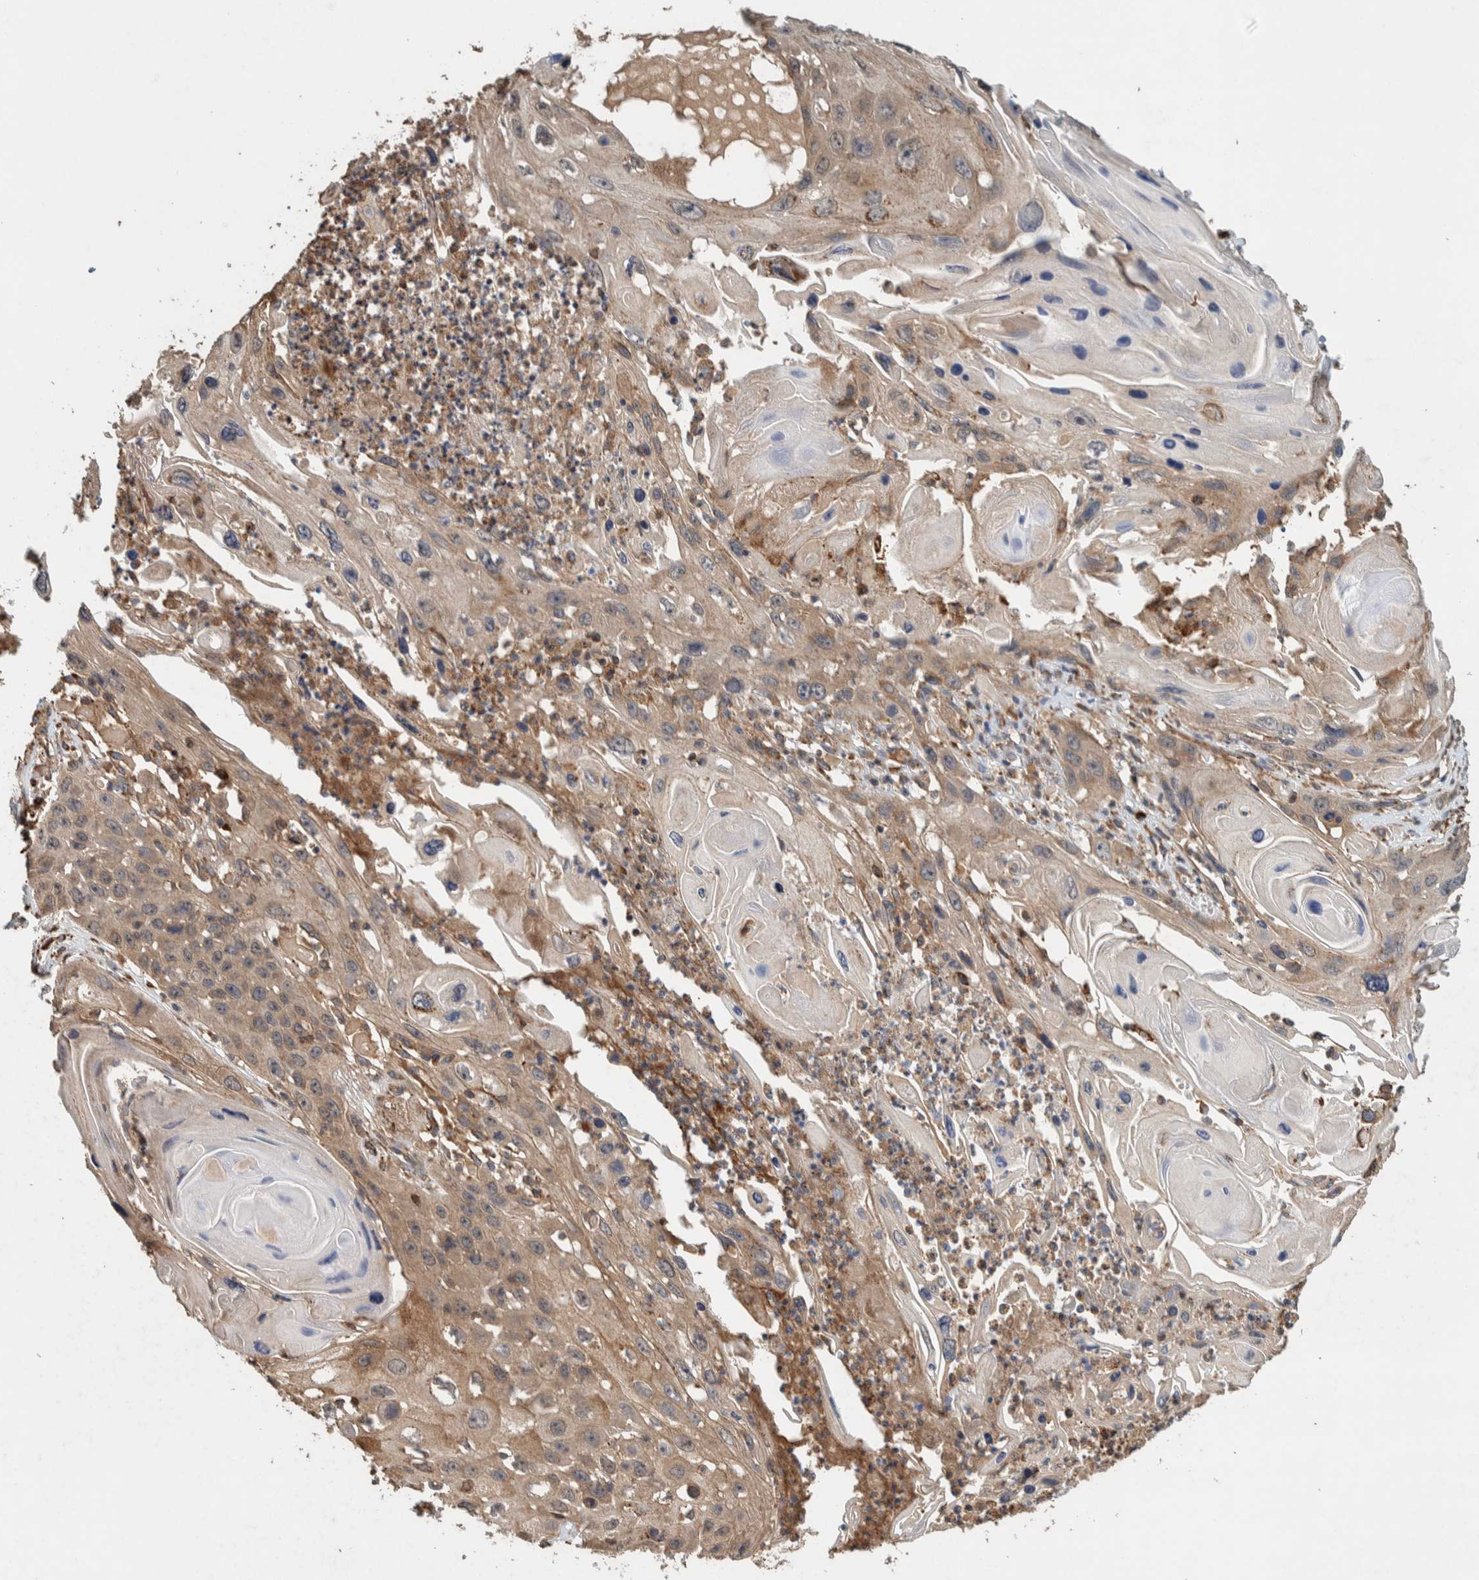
{"staining": {"intensity": "weak", "quantity": ">75%", "location": "cytoplasmic/membranous"}, "tissue": "skin cancer", "cell_type": "Tumor cells", "image_type": "cancer", "snomed": [{"axis": "morphology", "description": "Squamous cell carcinoma, NOS"}, {"axis": "topography", "description": "Skin"}], "caption": "Protein expression by immunohistochemistry (IHC) shows weak cytoplasmic/membranous positivity in approximately >75% of tumor cells in skin cancer (squamous cell carcinoma).", "gene": "PLA2G3", "patient": {"sex": "male", "age": 55}}